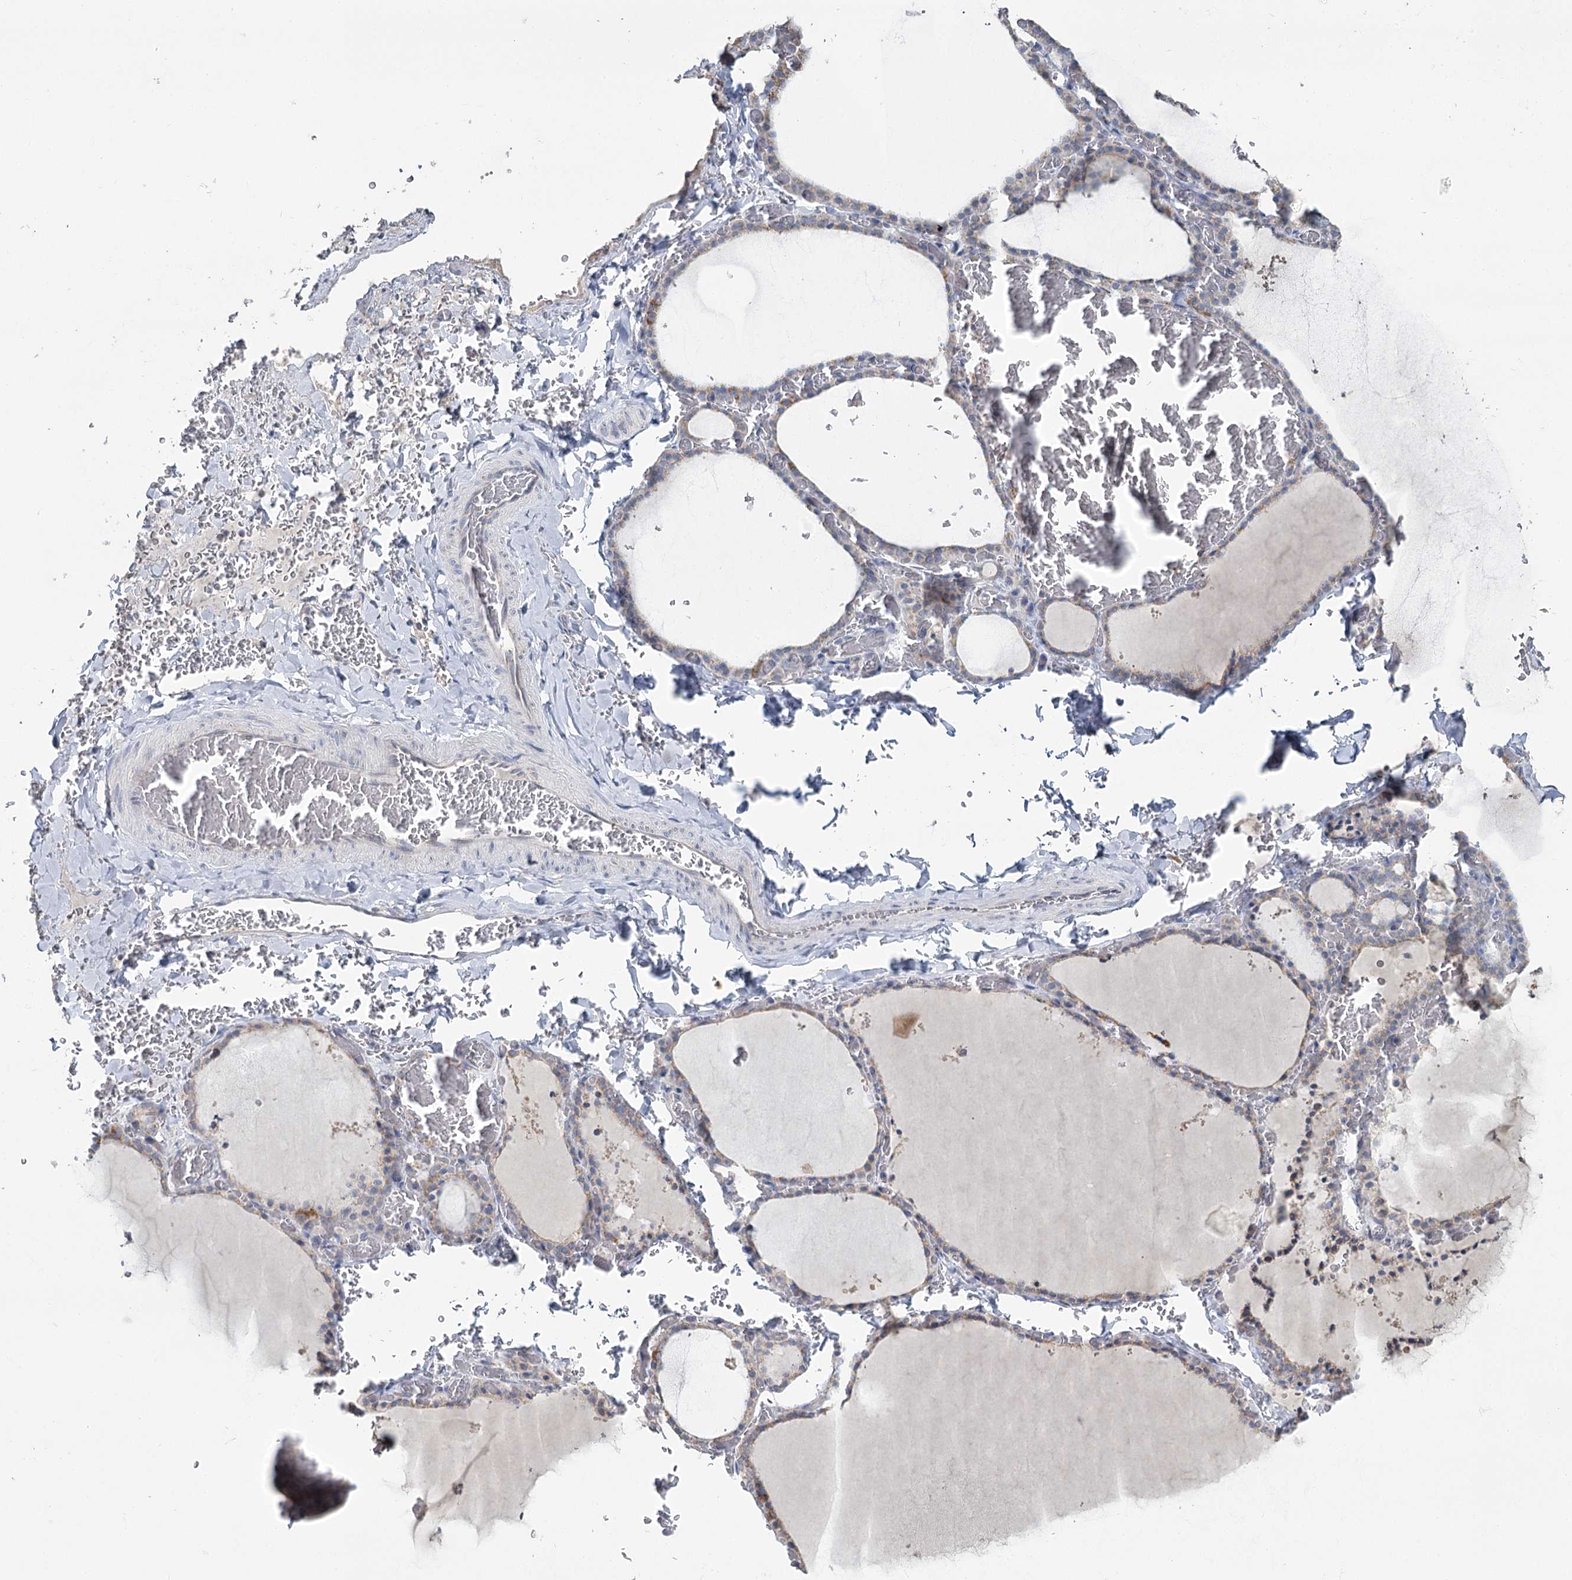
{"staining": {"intensity": "negative", "quantity": "none", "location": "none"}, "tissue": "thyroid gland", "cell_type": "Glandular cells", "image_type": "normal", "snomed": [{"axis": "morphology", "description": "Normal tissue, NOS"}, {"axis": "topography", "description": "Thyroid gland"}], "caption": "DAB (3,3'-diaminobenzidine) immunohistochemical staining of unremarkable human thyroid gland reveals no significant expression in glandular cells. The staining was performed using DAB to visualize the protein expression in brown, while the nuclei were stained in blue with hematoxylin (Magnification: 20x).", "gene": "ACOX2", "patient": {"sex": "female", "age": 39}}